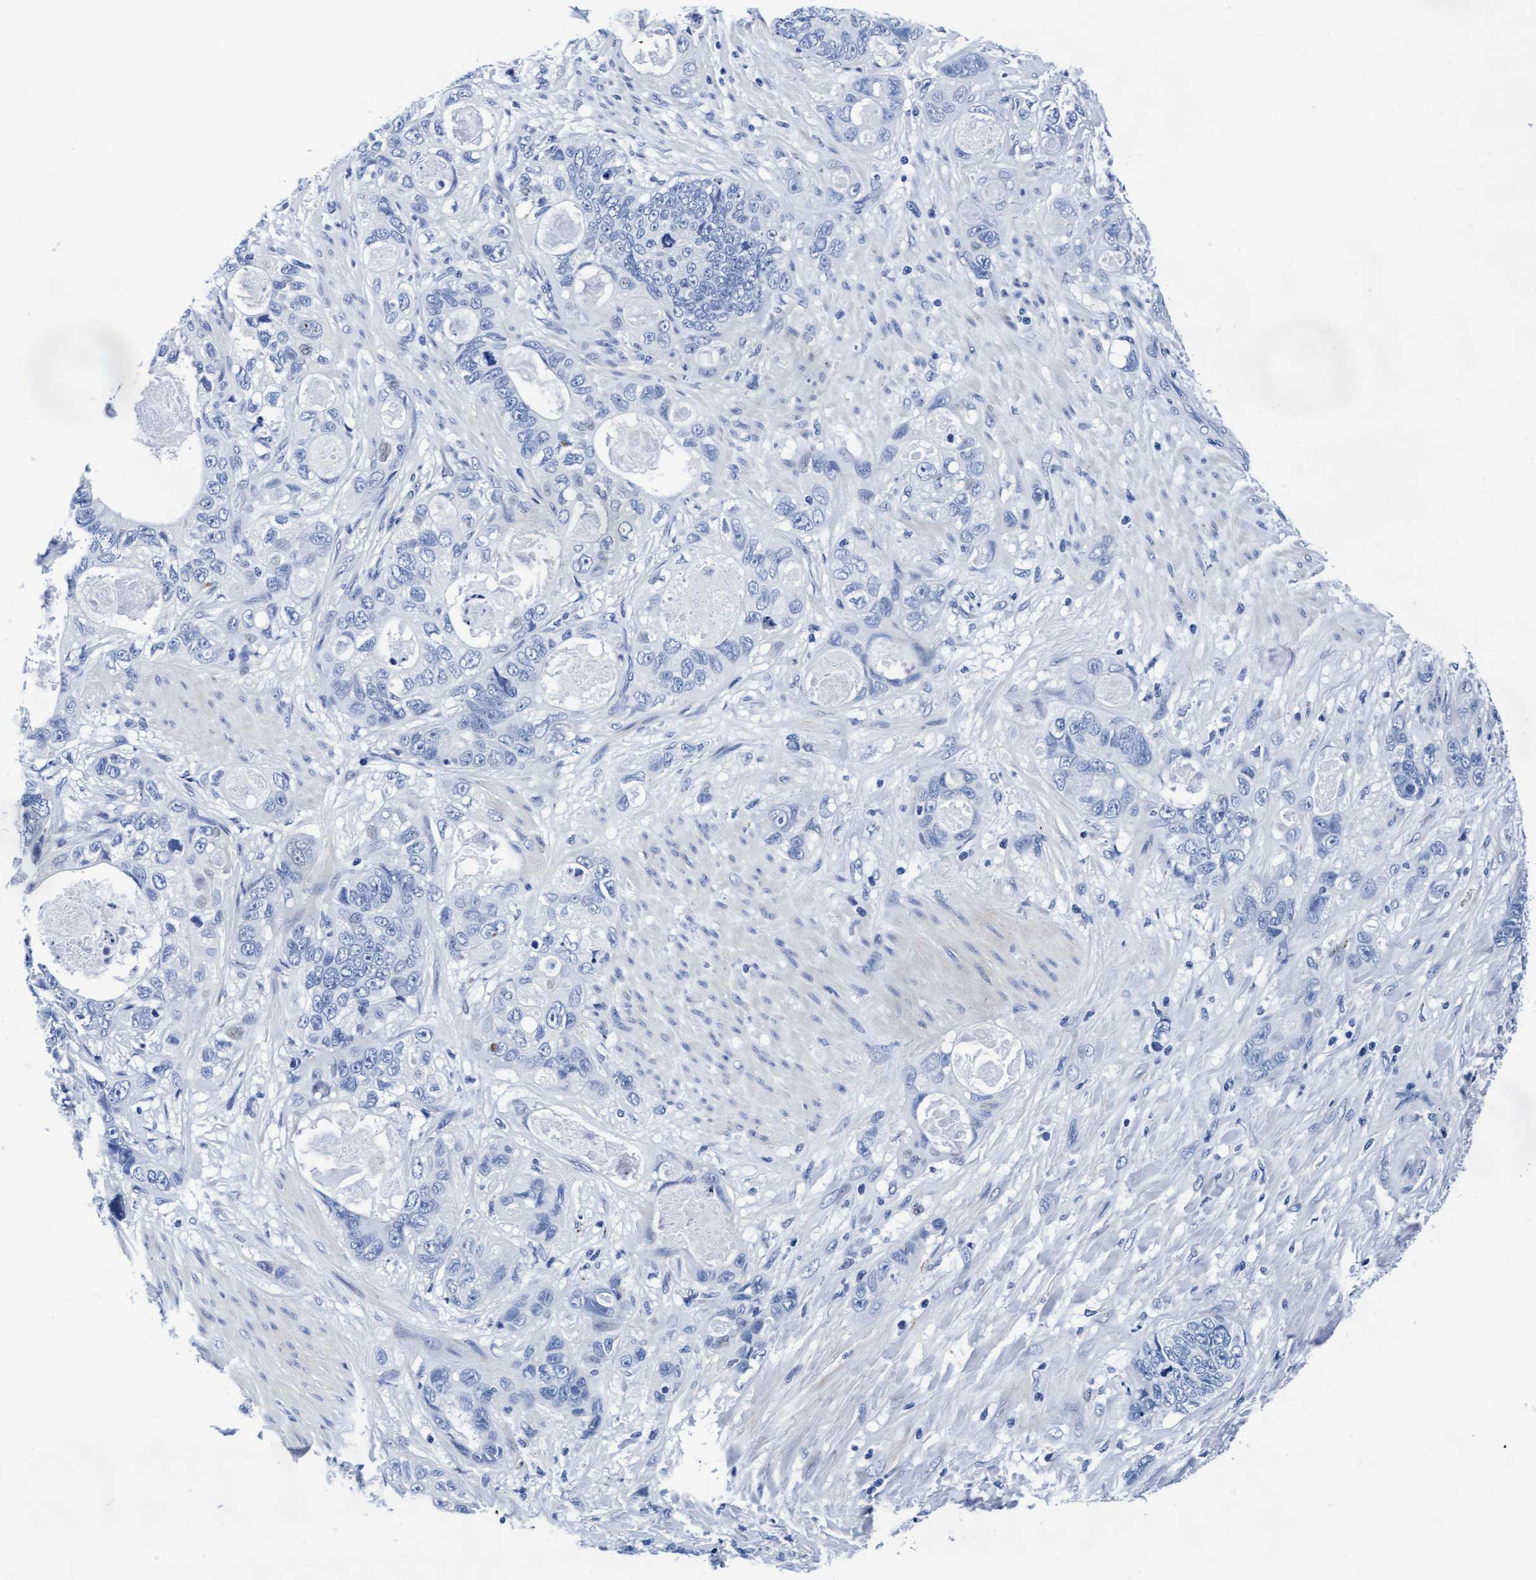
{"staining": {"intensity": "negative", "quantity": "none", "location": "none"}, "tissue": "stomach cancer", "cell_type": "Tumor cells", "image_type": "cancer", "snomed": [{"axis": "morphology", "description": "Normal tissue, NOS"}, {"axis": "morphology", "description": "Adenocarcinoma, NOS"}, {"axis": "topography", "description": "Stomach"}], "caption": "An immunohistochemistry (IHC) micrograph of stomach adenocarcinoma is shown. There is no staining in tumor cells of stomach adenocarcinoma. (DAB immunohistochemistry (IHC) visualized using brightfield microscopy, high magnification).", "gene": "ARSG", "patient": {"sex": "female", "age": 89}}